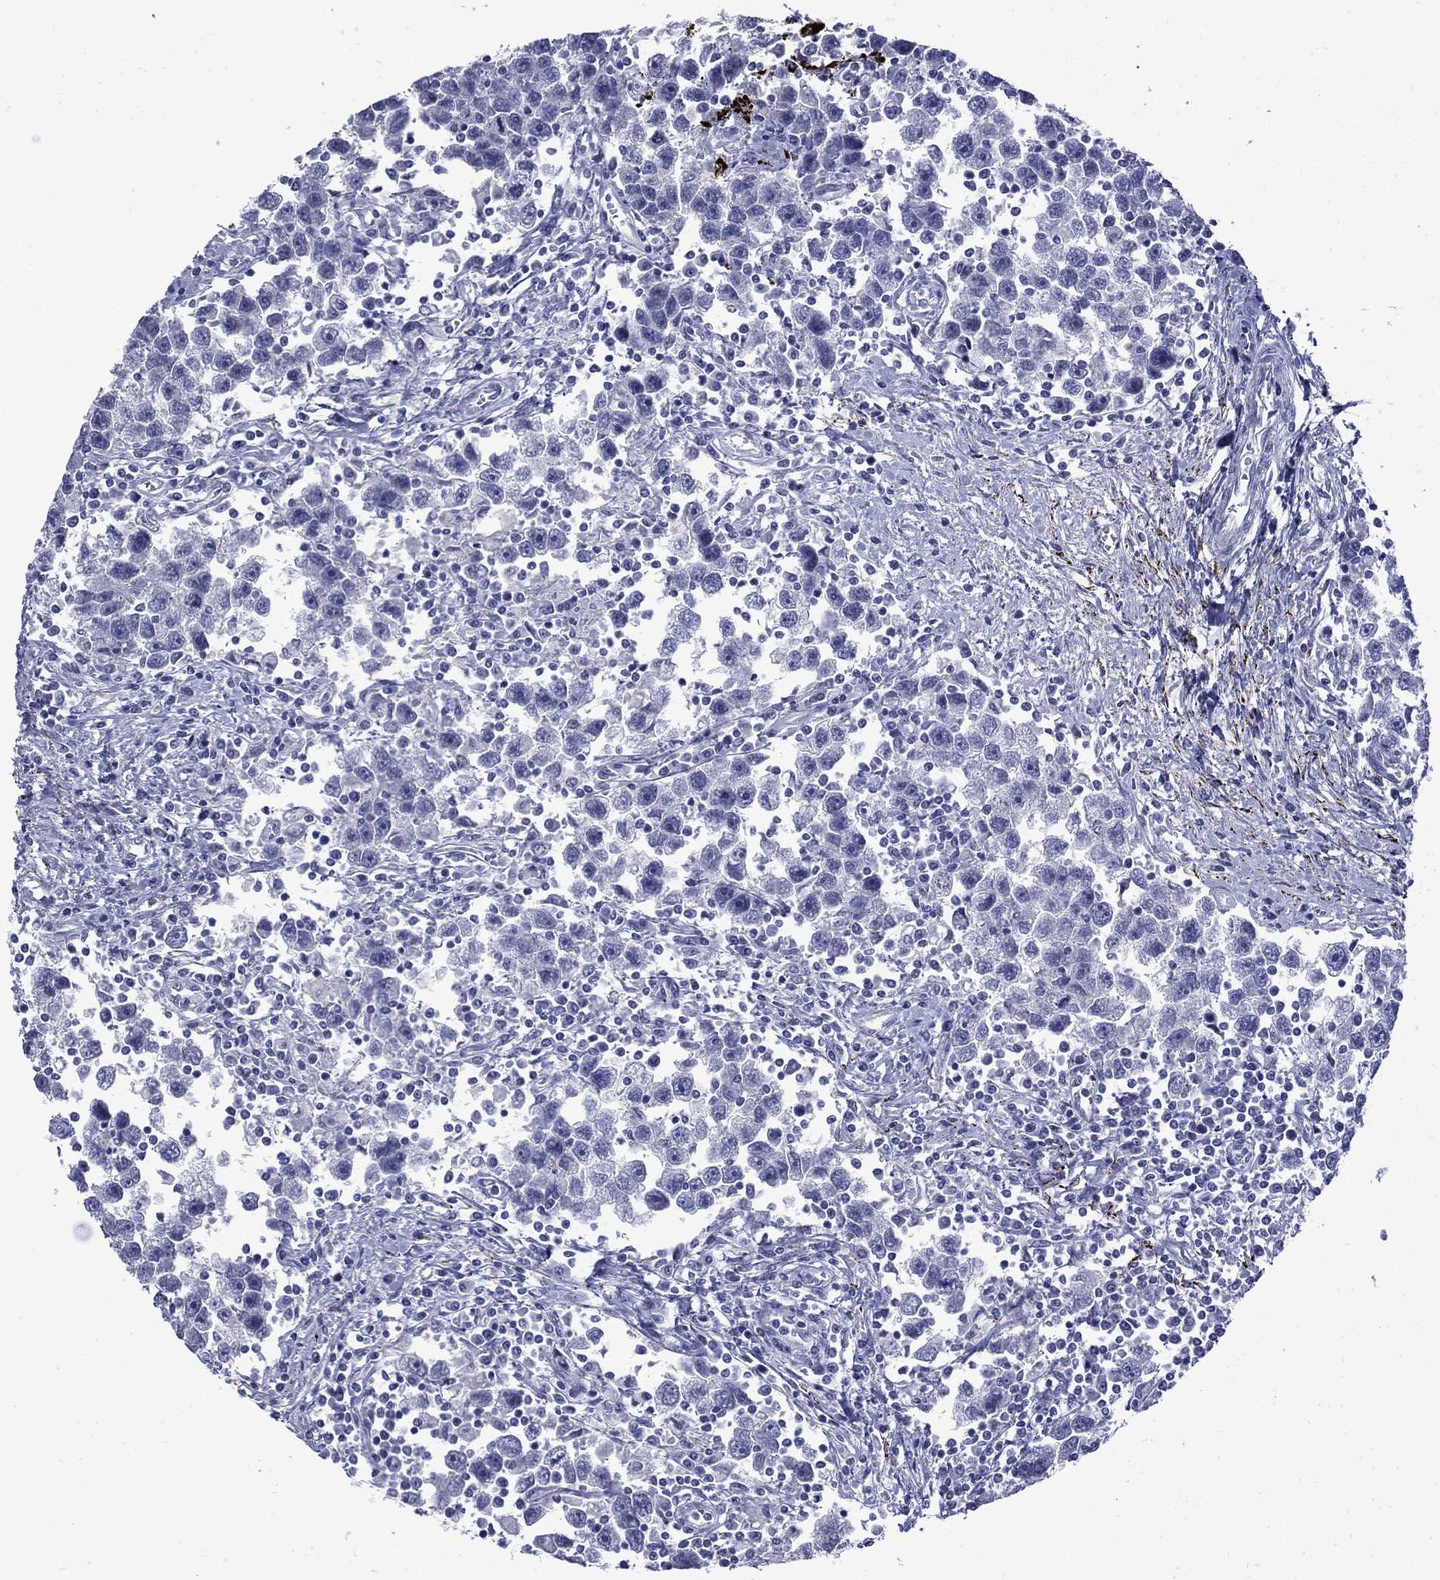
{"staining": {"intensity": "negative", "quantity": "none", "location": "none"}, "tissue": "testis cancer", "cell_type": "Tumor cells", "image_type": "cancer", "snomed": [{"axis": "morphology", "description": "Seminoma, NOS"}, {"axis": "topography", "description": "Testis"}], "caption": "Testis cancer (seminoma) was stained to show a protein in brown. There is no significant staining in tumor cells.", "gene": "MGARP", "patient": {"sex": "male", "age": 30}}